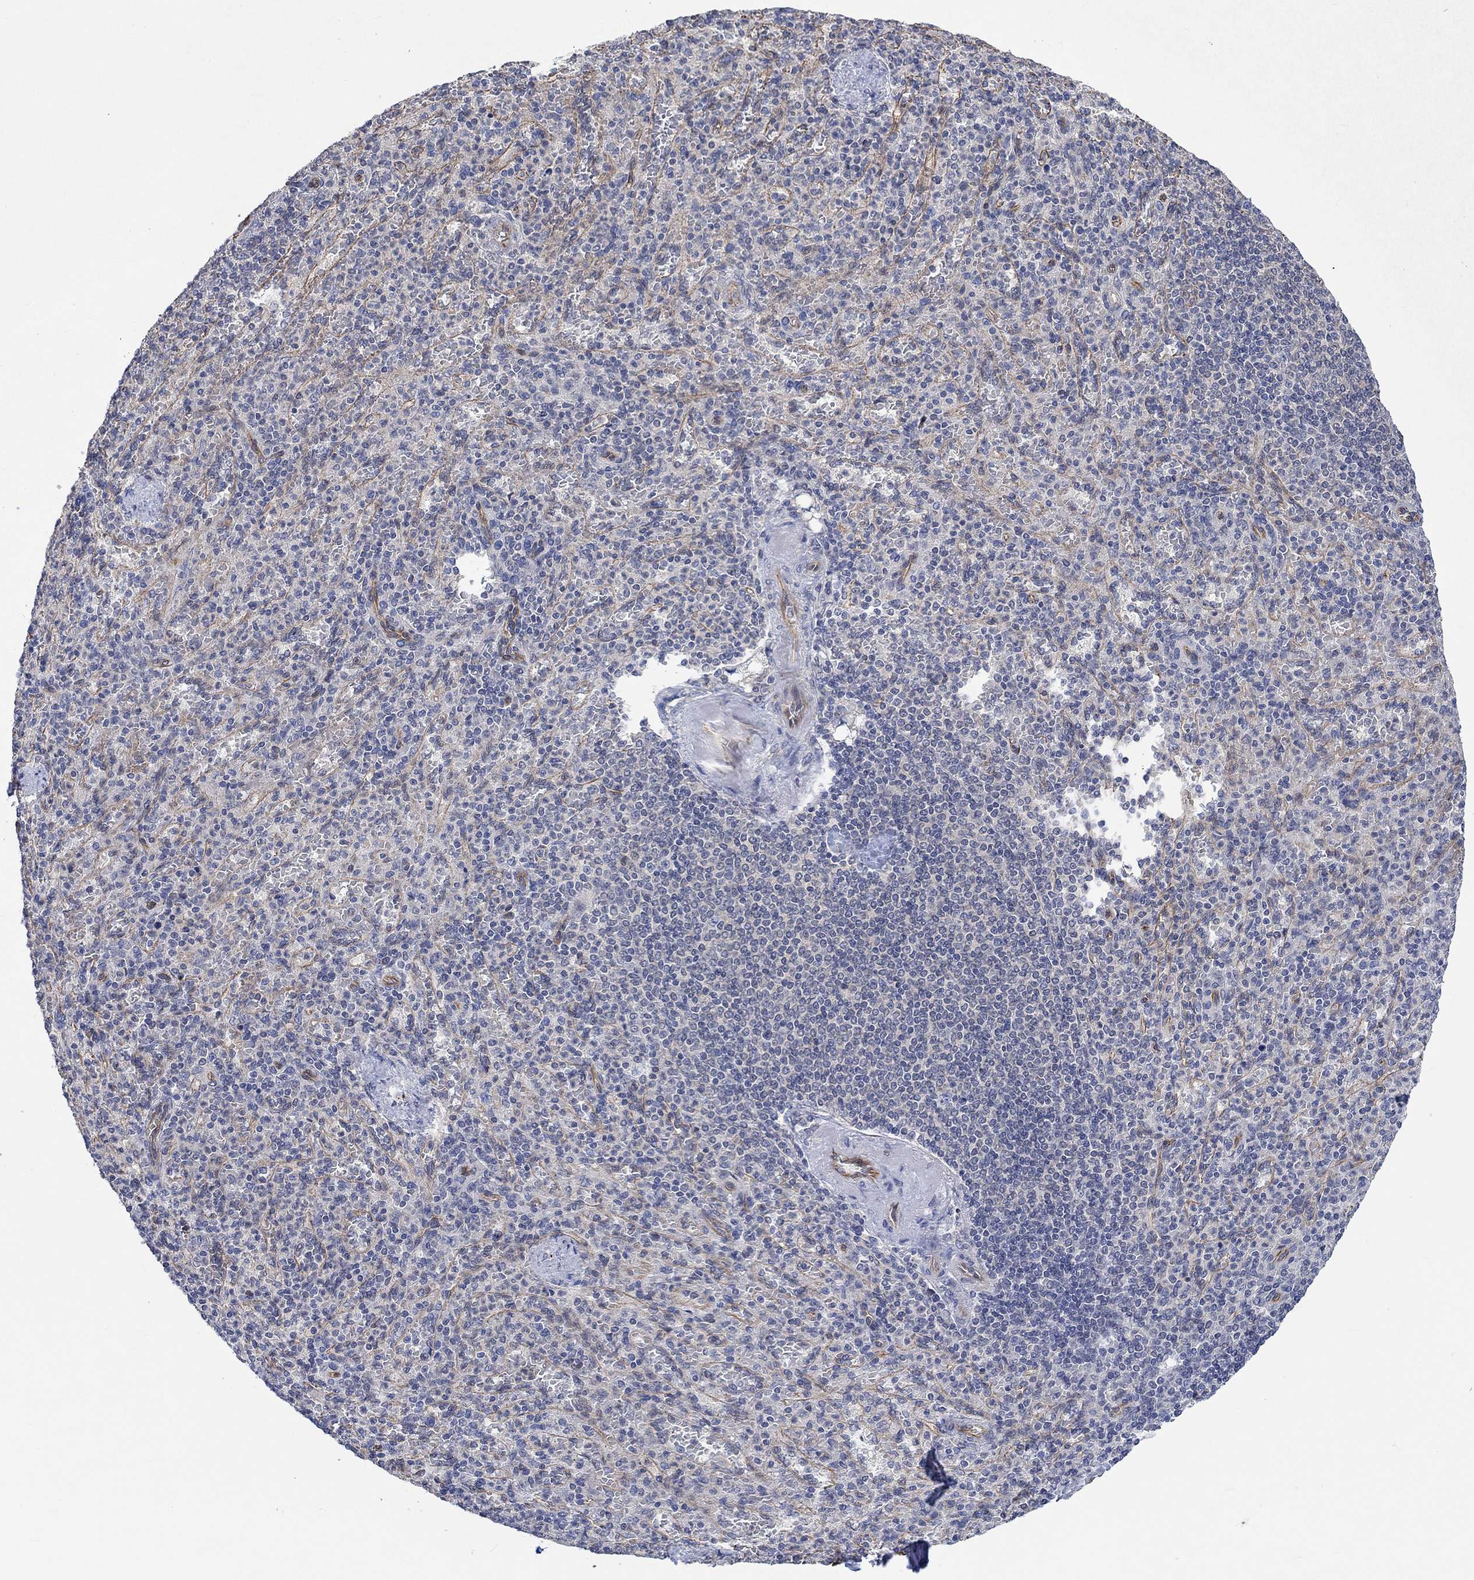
{"staining": {"intensity": "negative", "quantity": "none", "location": "none"}, "tissue": "spleen", "cell_type": "Cells in red pulp", "image_type": "normal", "snomed": [{"axis": "morphology", "description": "Normal tissue, NOS"}, {"axis": "topography", "description": "Spleen"}], "caption": "Spleen stained for a protein using IHC exhibits no staining cells in red pulp.", "gene": "CAMK1D", "patient": {"sex": "female", "age": 74}}